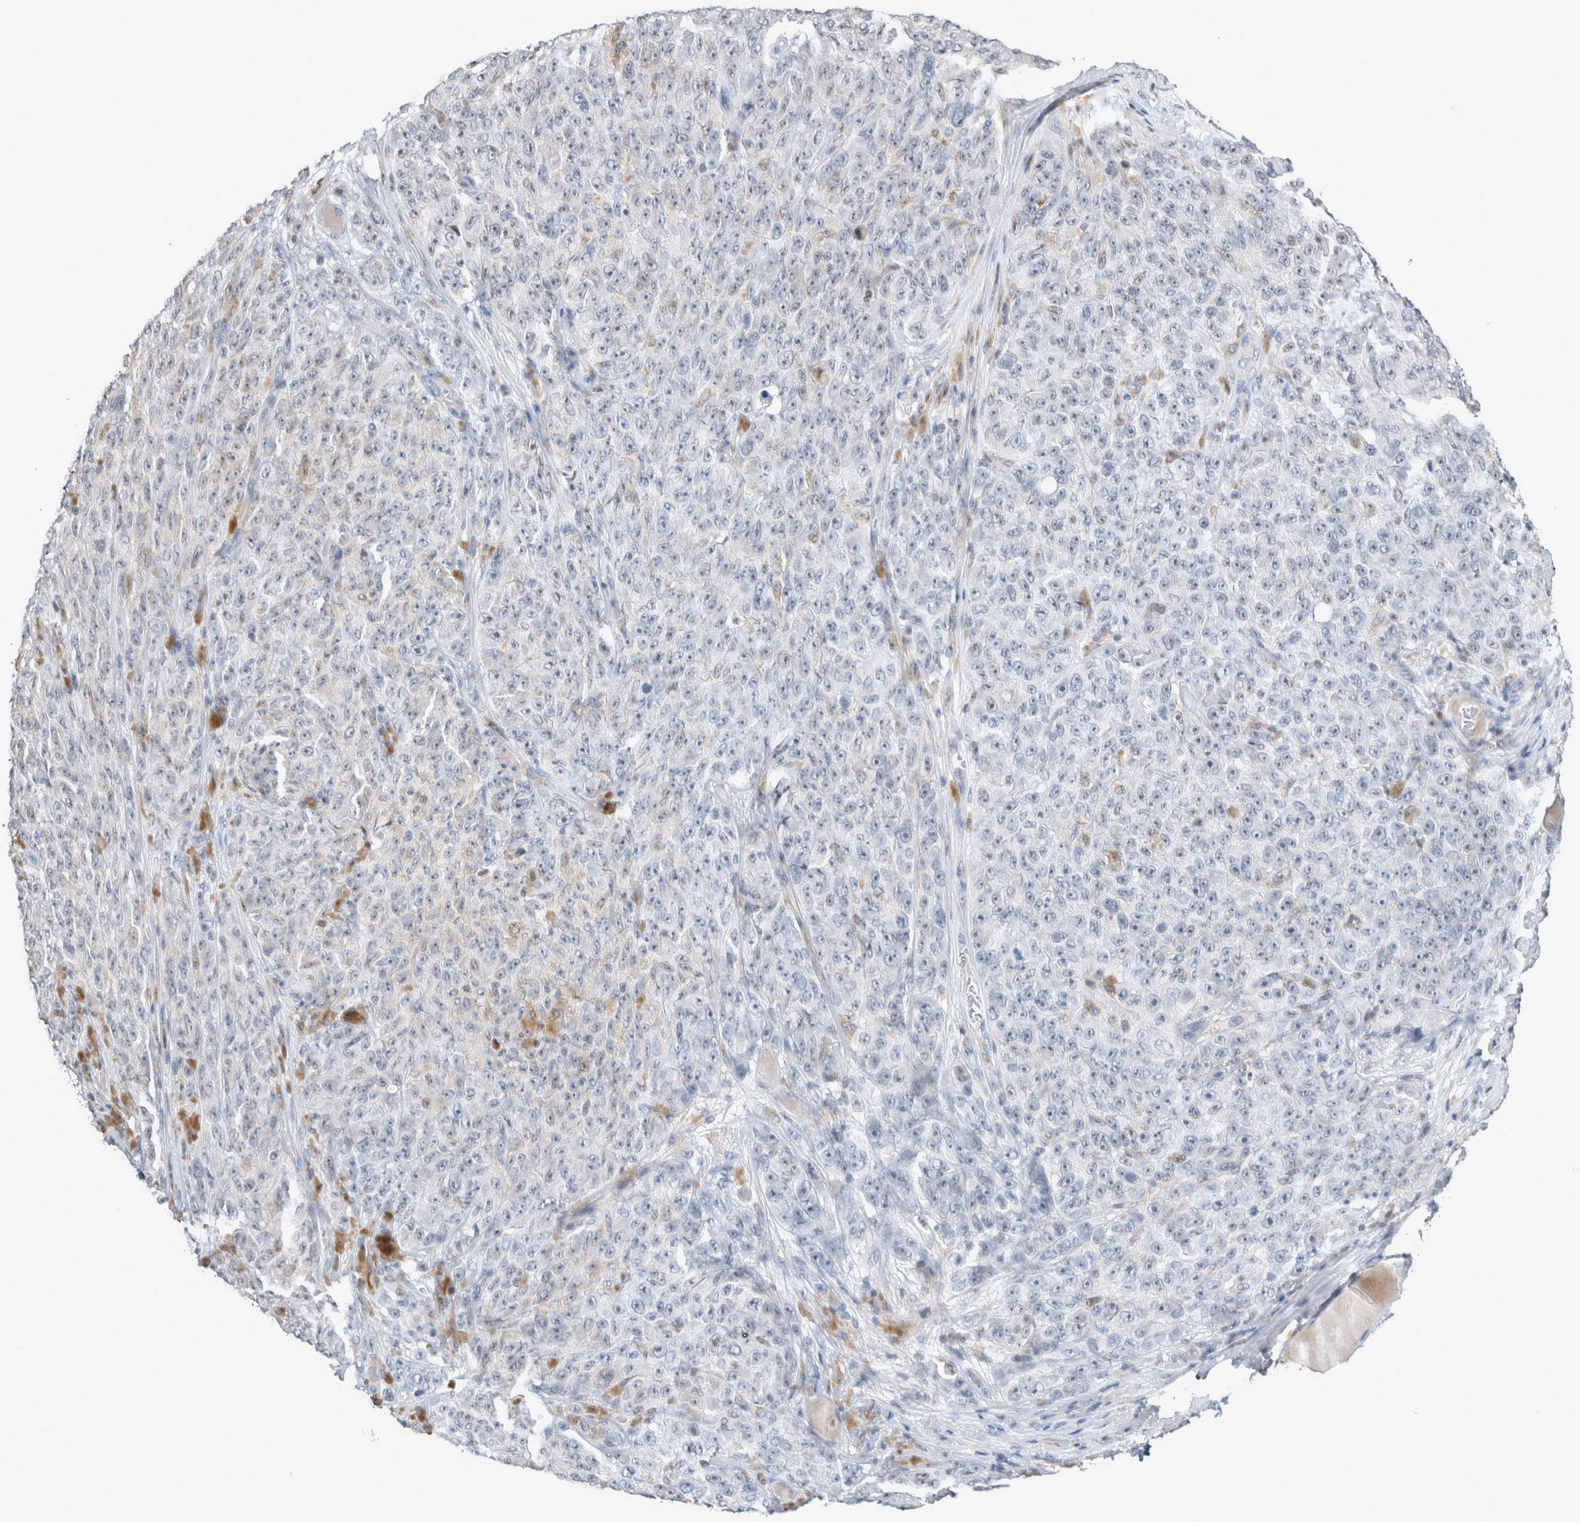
{"staining": {"intensity": "negative", "quantity": "none", "location": "none"}, "tissue": "melanoma", "cell_type": "Tumor cells", "image_type": "cancer", "snomed": [{"axis": "morphology", "description": "Malignant melanoma, NOS"}, {"axis": "topography", "description": "Skin"}], "caption": "The immunohistochemistry photomicrograph has no significant positivity in tumor cells of malignant melanoma tissue.", "gene": "AGMAT", "patient": {"sex": "female", "age": 82}}